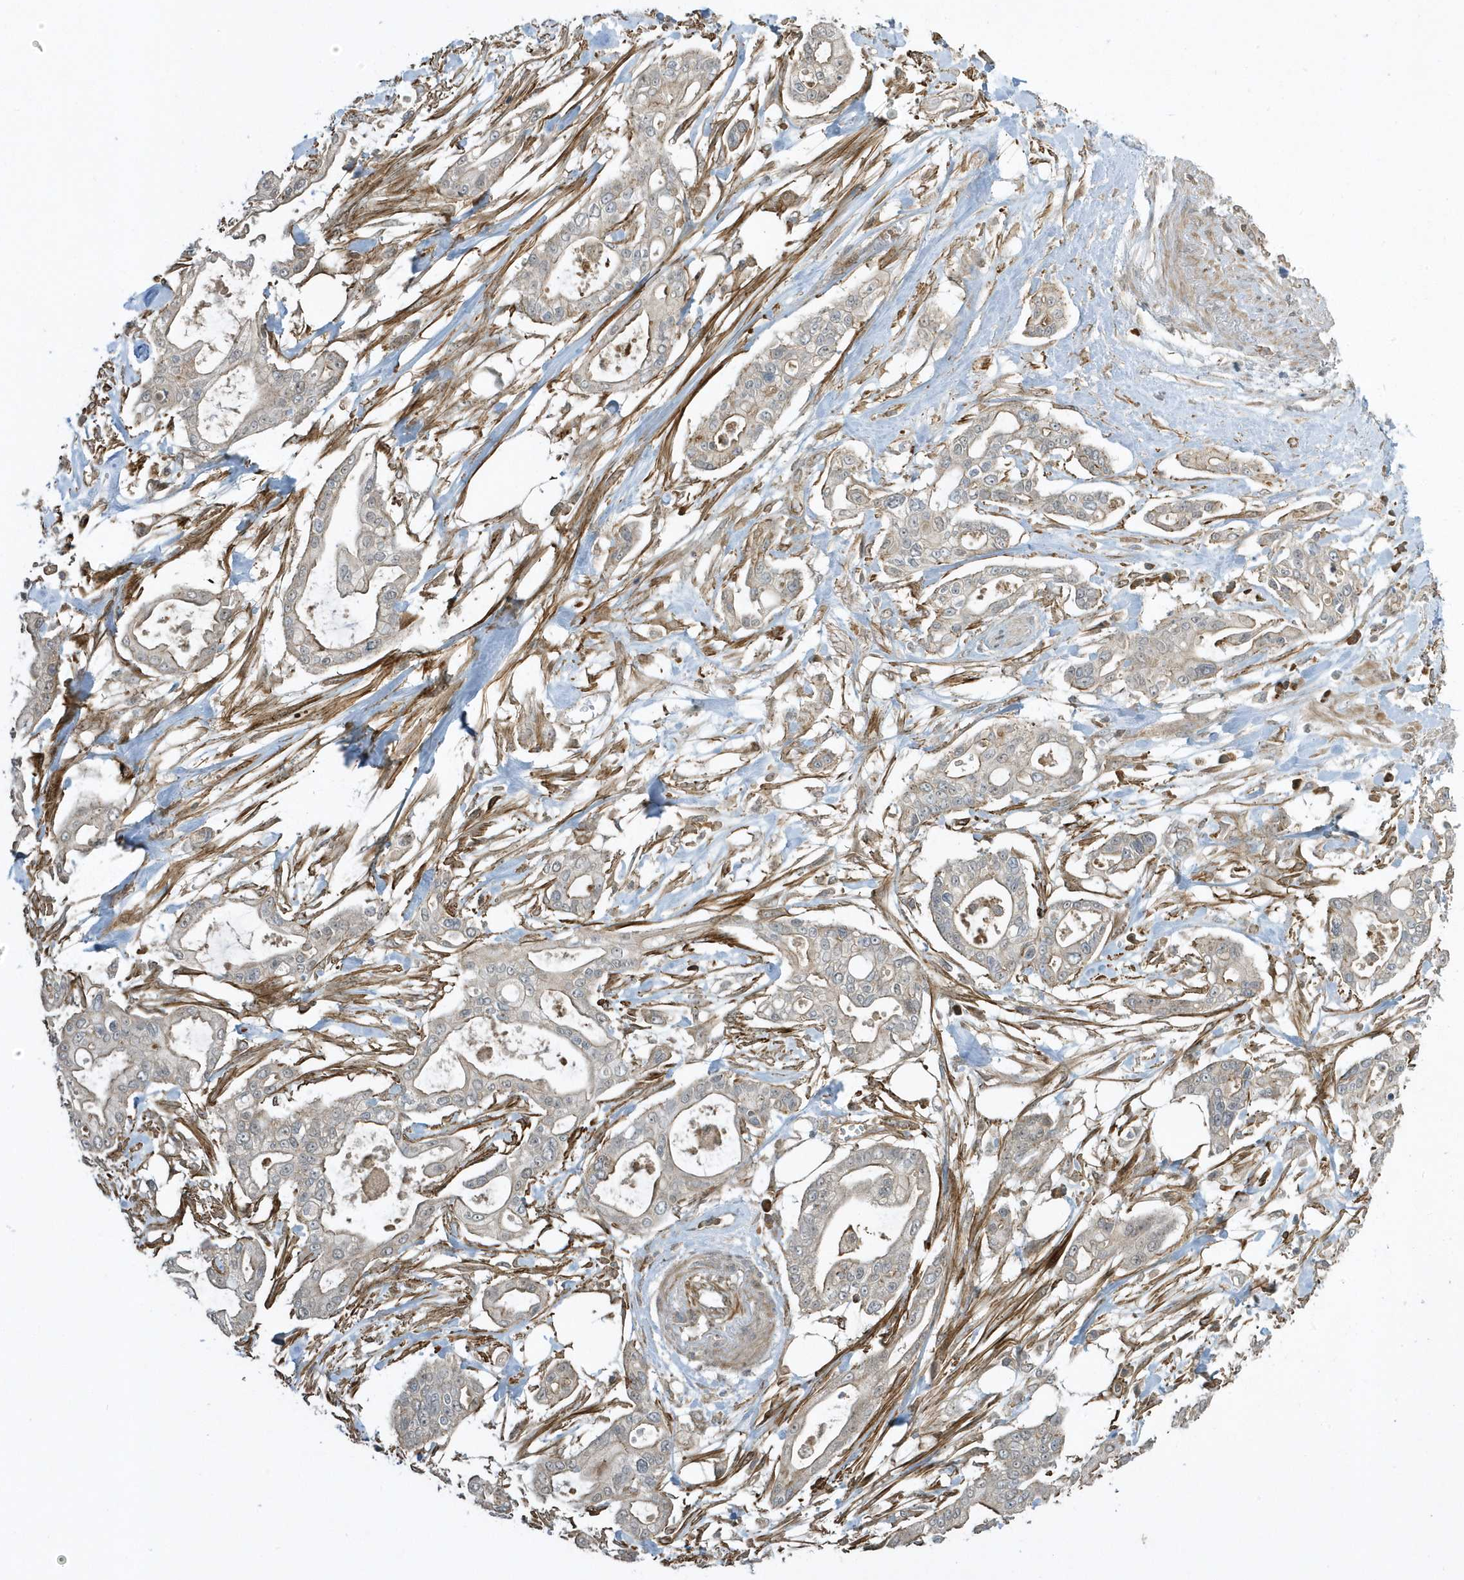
{"staining": {"intensity": "weak", "quantity": "25%-75%", "location": "cytoplasmic/membranous"}, "tissue": "pancreatic cancer", "cell_type": "Tumor cells", "image_type": "cancer", "snomed": [{"axis": "morphology", "description": "Adenocarcinoma, NOS"}, {"axis": "topography", "description": "Pancreas"}], "caption": "A micrograph of adenocarcinoma (pancreatic) stained for a protein shows weak cytoplasmic/membranous brown staining in tumor cells.", "gene": "ZBTB8A", "patient": {"sex": "male", "age": 68}}